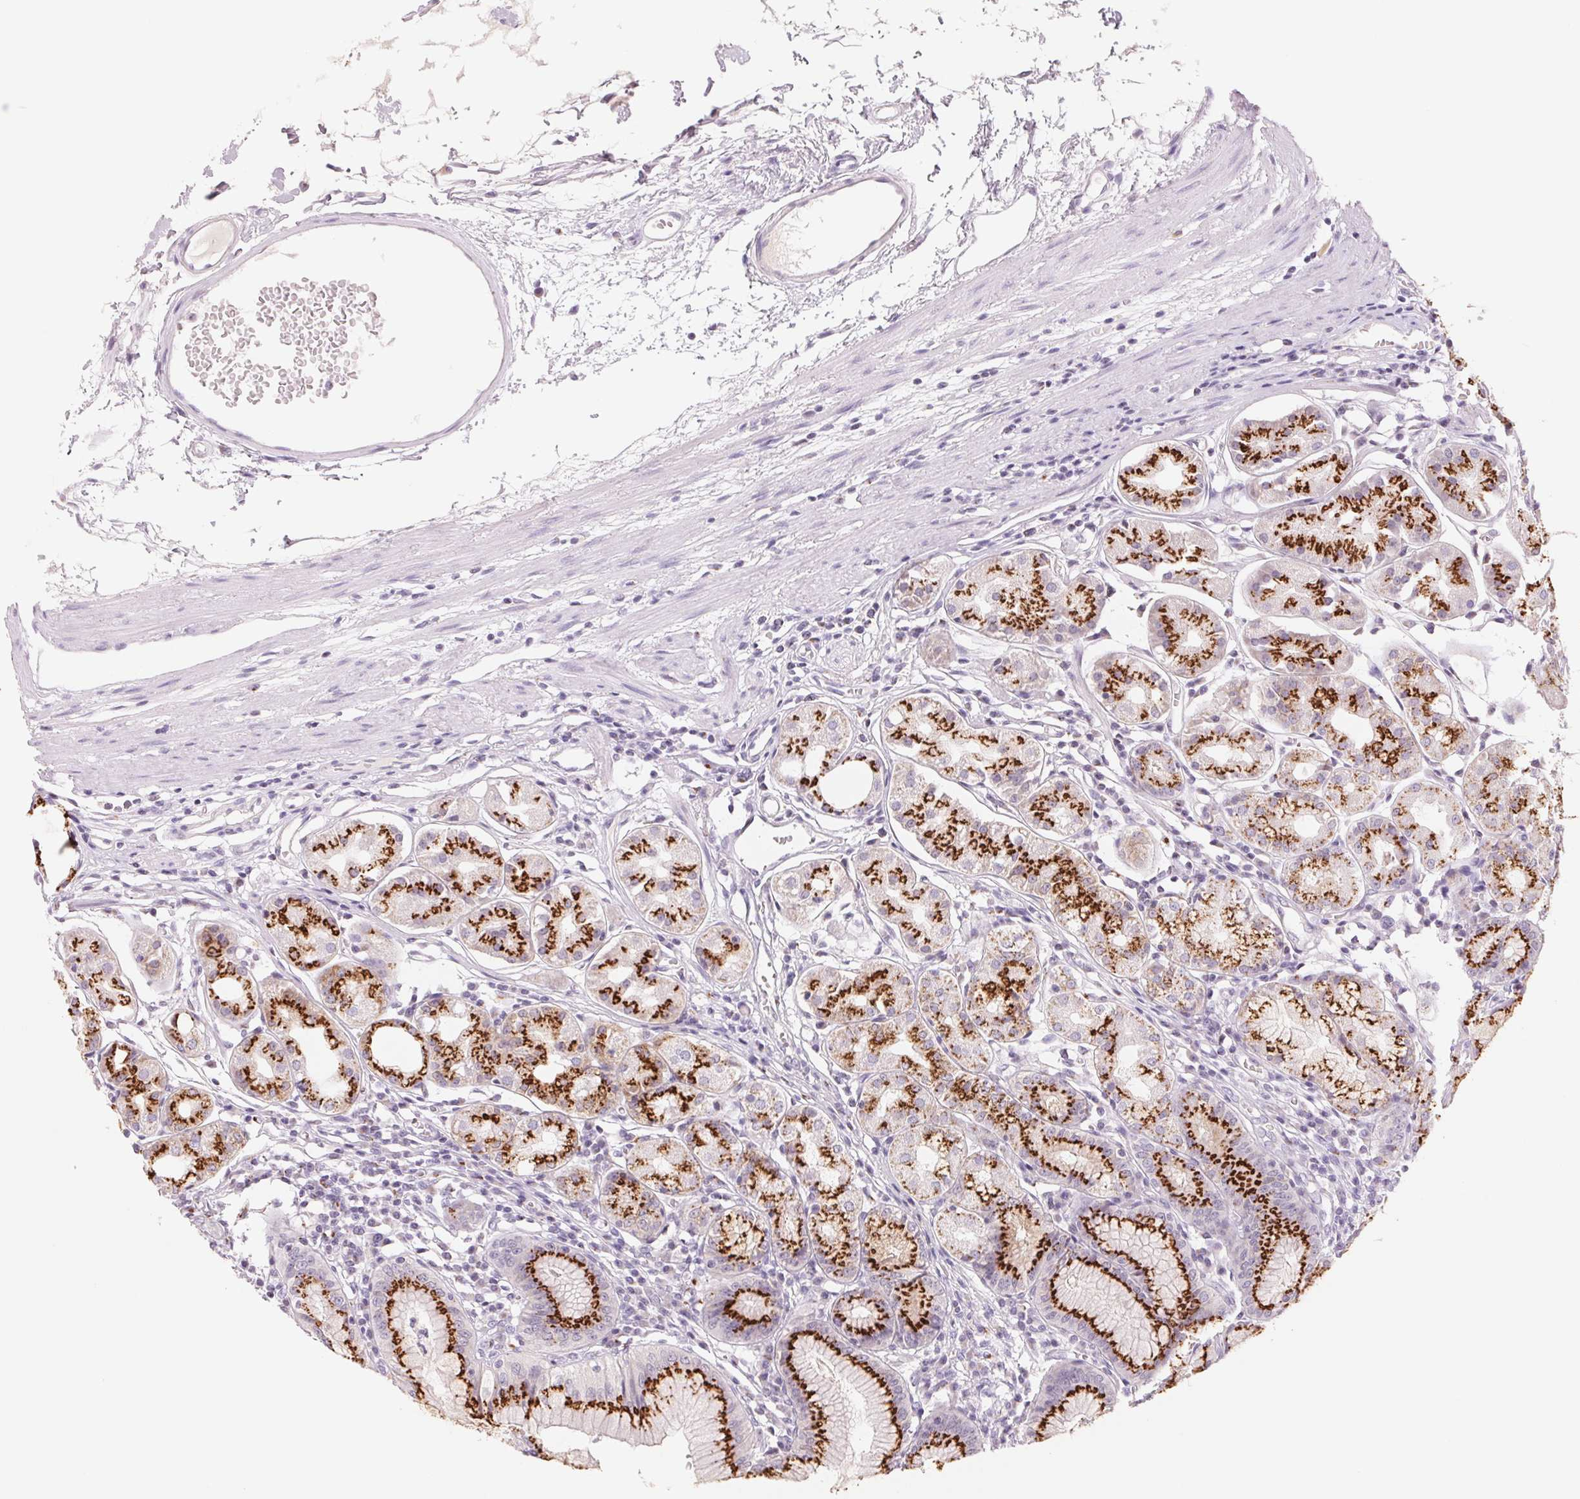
{"staining": {"intensity": "strong", "quantity": ">75%", "location": "cytoplasmic/membranous"}, "tissue": "stomach", "cell_type": "Glandular cells", "image_type": "normal", "snomed": [{"axis": "morphology", "description": "Normal tissue, NOS"}, {"axis": "topography", "description": "Stomach"}], "caption": "Brown immunohistochemical staining in benign stomach reveals strong cytoplasmic/membranous positivity in about >75% of glandular cells.", "gene": "GALNT7", "patient": {"sex": "male", "age": 55}}